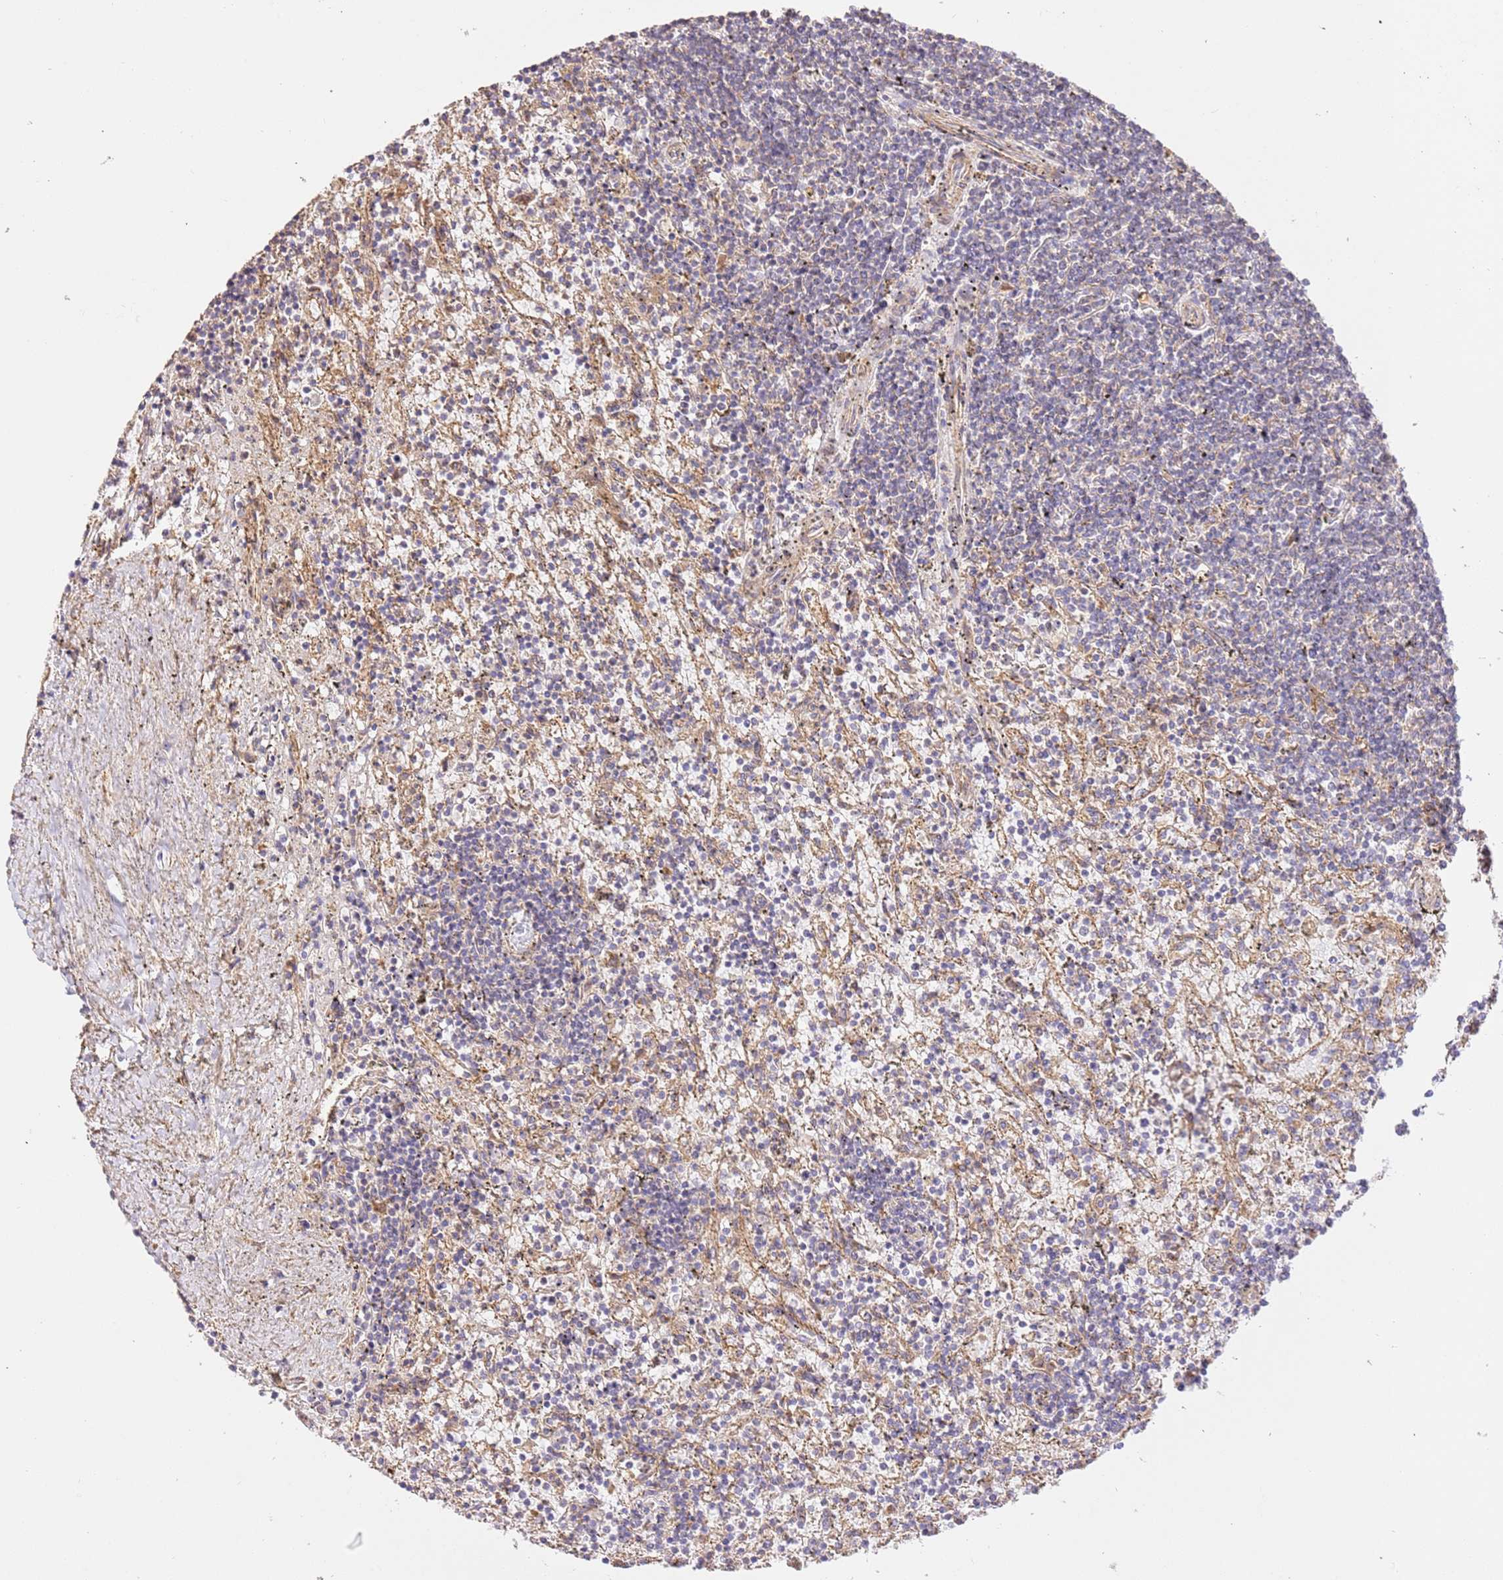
{"staining": {"intensity": "negative", "quantity": "none", "location": "none"}, "tissue": "lymphoma", "cell_type": "Tumor cells", "image_type": "cancer", "snomed": [{"axis": "morphology", "description": "Malignant lymphoma, non-Hodgkin's type, Low grade"}, {"axis": "topography", "description": "Spleen"}], "caption": "This is an IHC image of human malignant lymphoma, non-Hodgkin's type (low-grade). There is no staining in tumor cells.", "gene": "ZBTB39", "patient": {"sex": "male", "age": 76}}